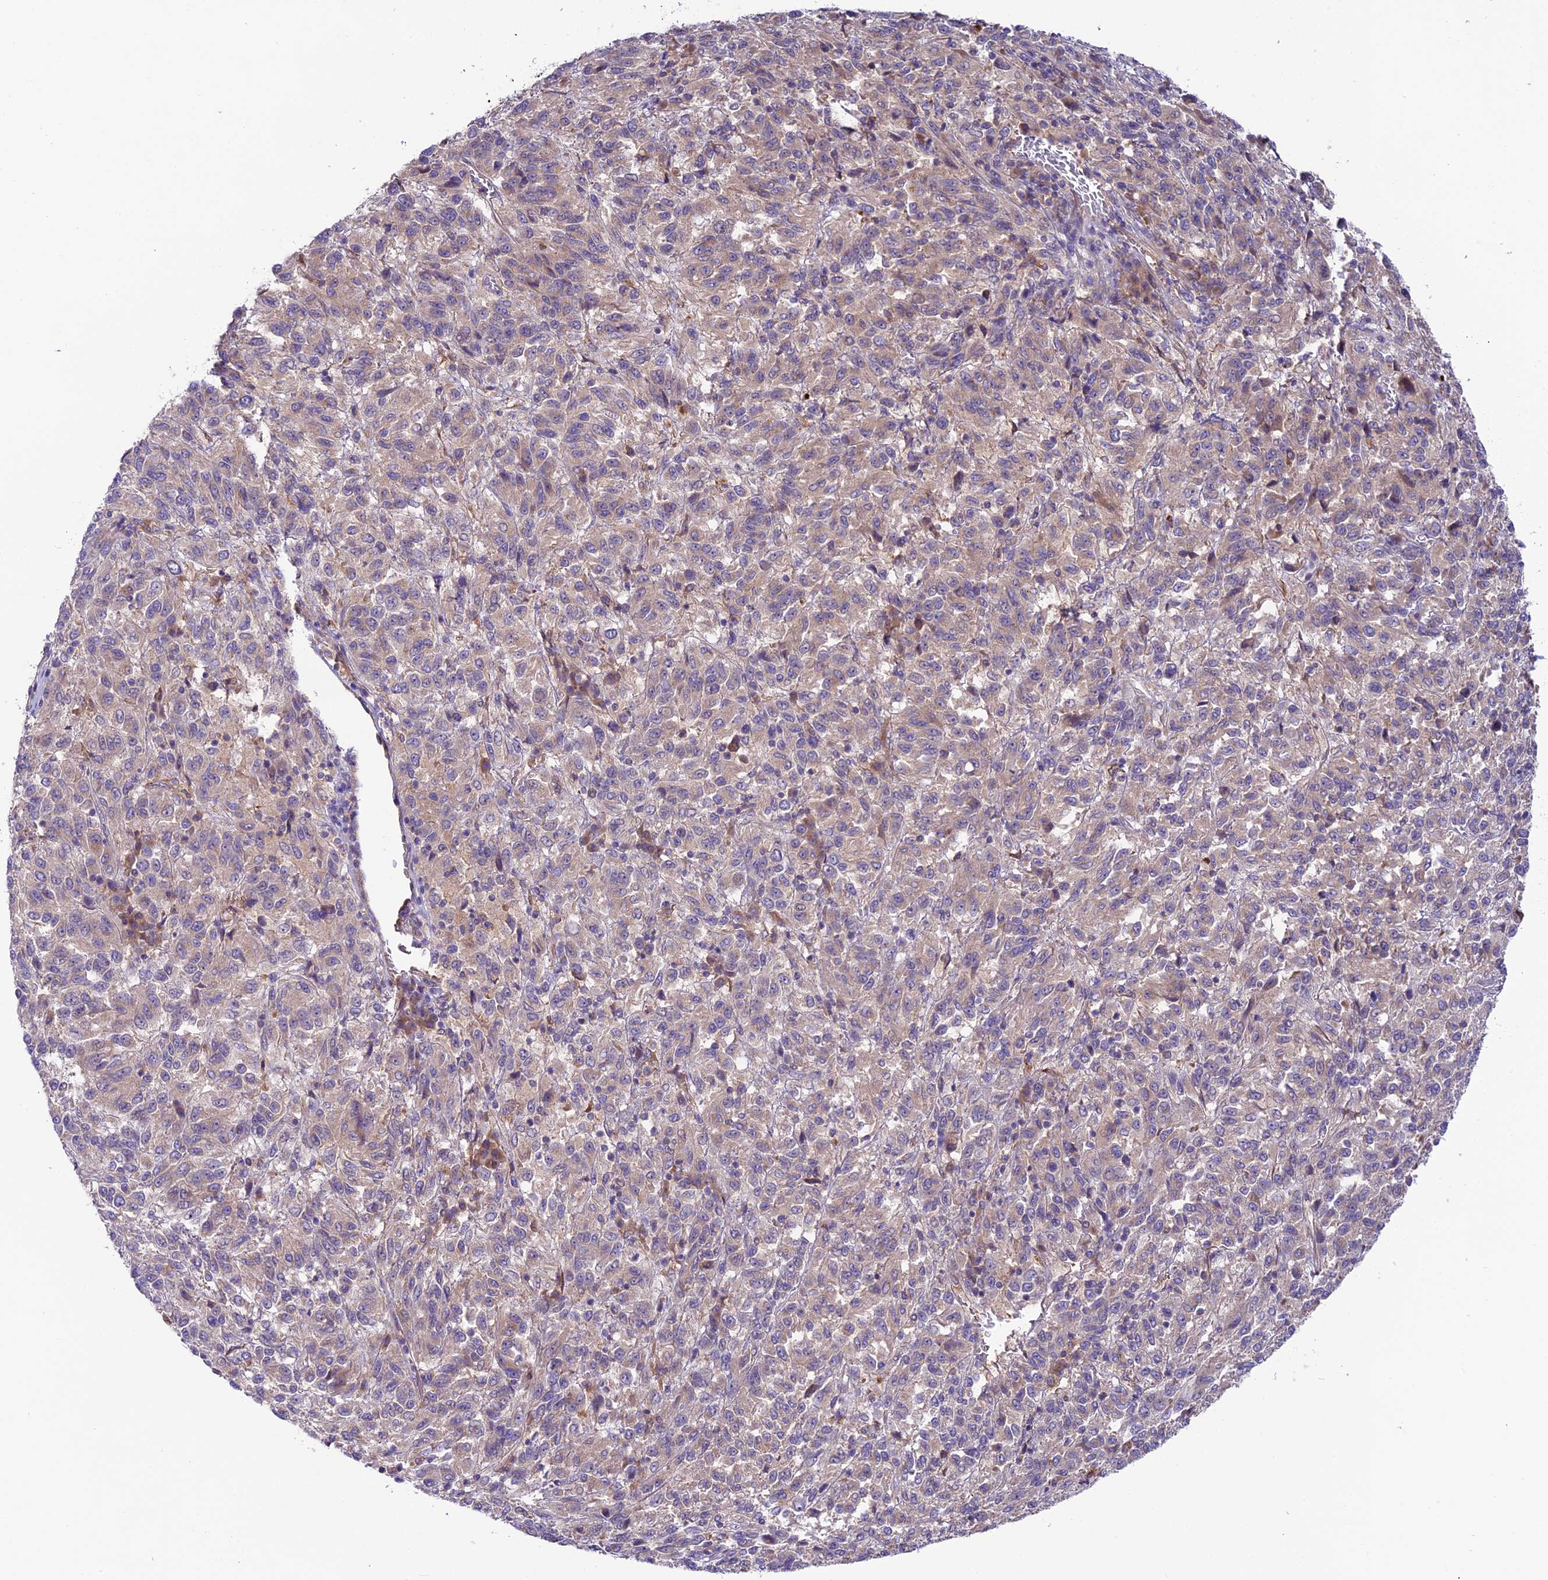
{"staining": {"intensity": "weak", "quantity": "<25%", "location": "cytoplasmic/membranous"}, "tissue": "melanoma", "cell_type": "Tumor cells", "image_type": "cancer", "snomed": [{"axis": "morphology", "description": "Malignant melanoma, Metastatic site"}, {"axis": "topography", "description": "Lung"}], "caption": "Immunohistochemical staining of melanoma reveals no significant positivity in tumor cells. (Brightfield microscopy of DAB (3,3'-diaminobenzidine) immunohistochemistry (IHC) at high magnification).", "gene": "COG8", "patient": {"sex": "male", "age": 64}}